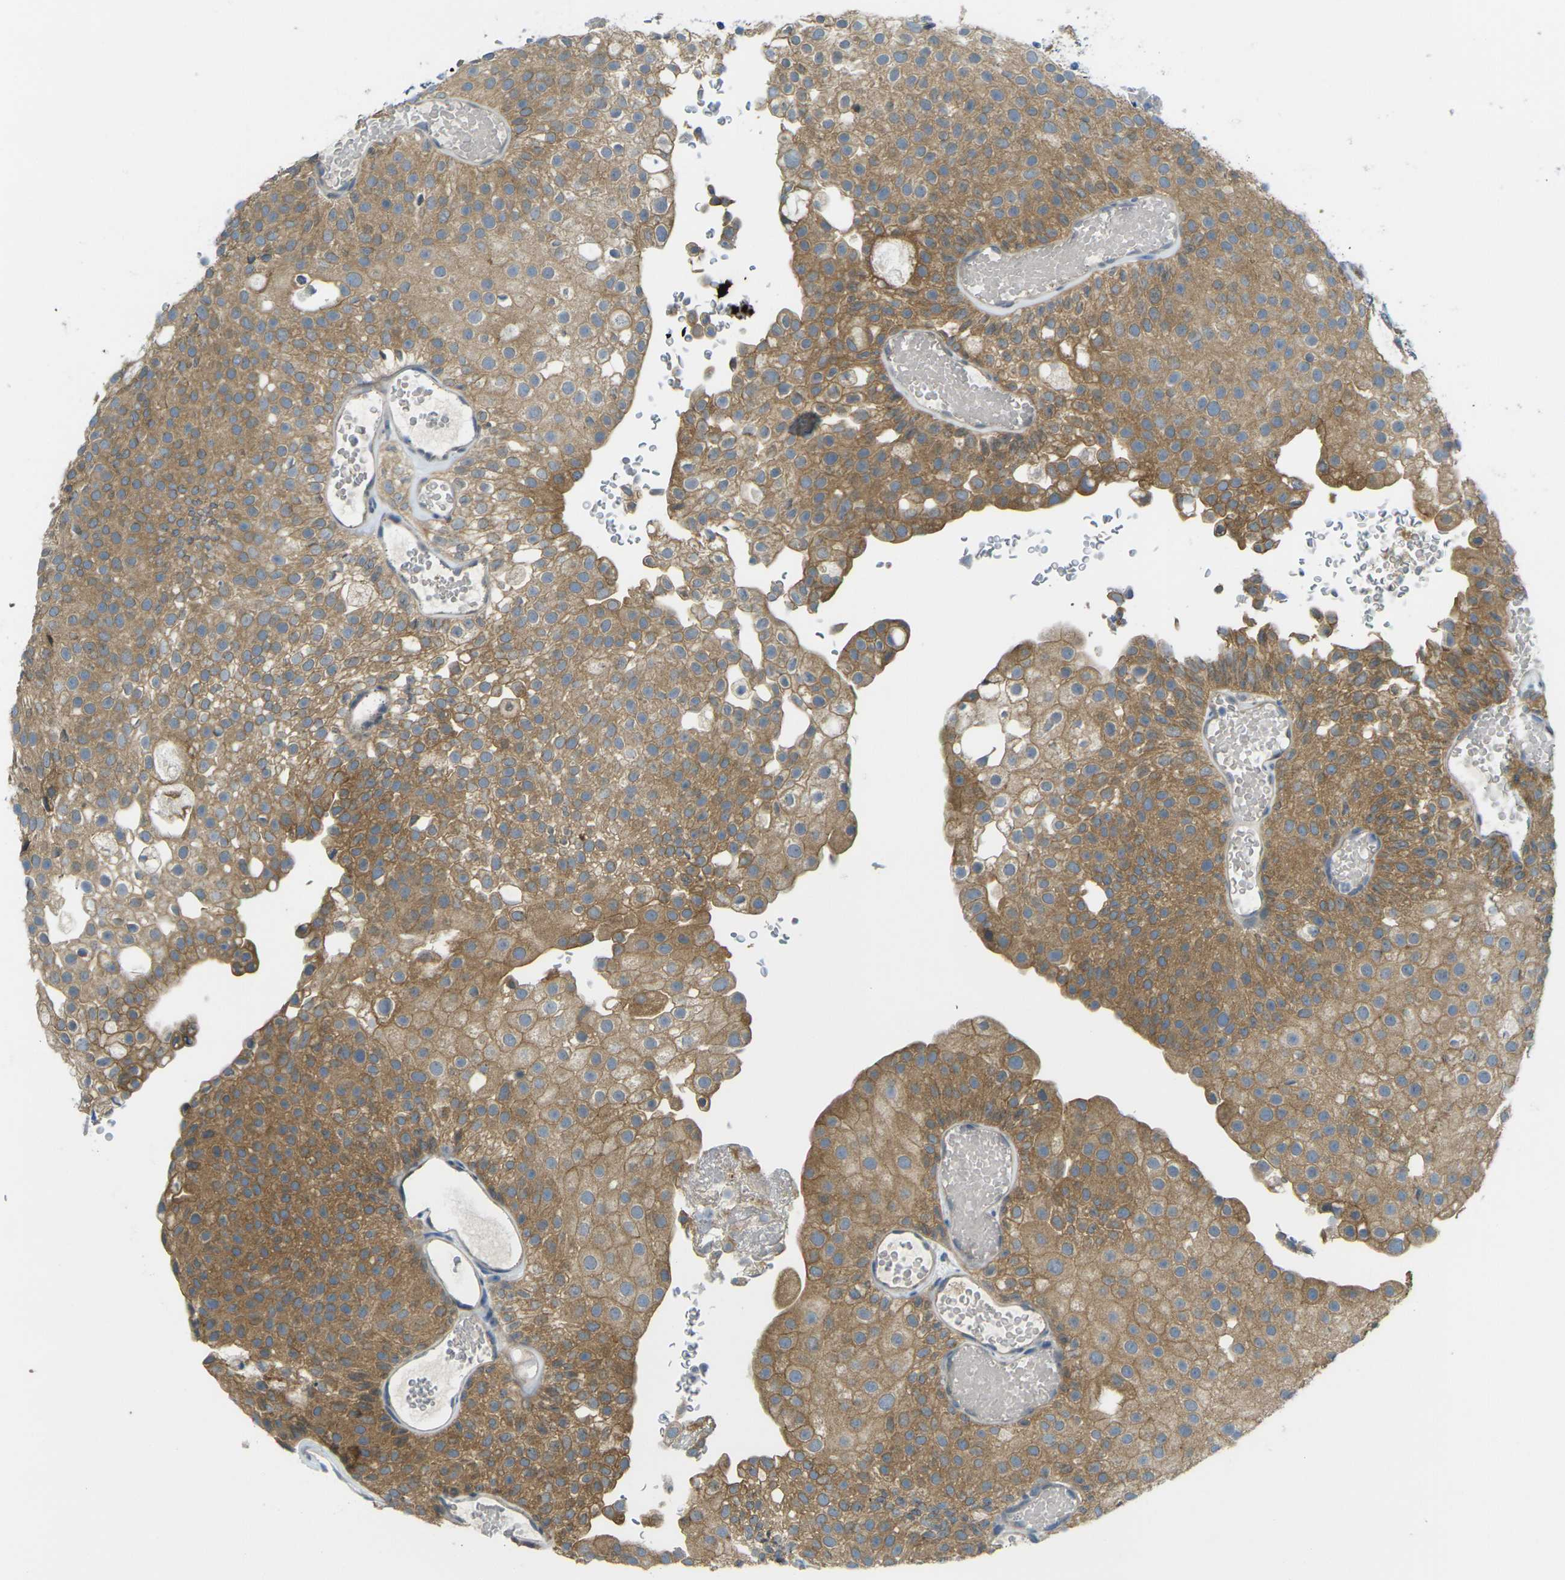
{"staining": {"intensity": "moderate", "quantity": ">75%", "location": "cytoplasmic/membranous"}, "tissue": "urothelial cancer", "cell_type": "Tumor cells", "image_type": "cancer", "snomed": [{"axis": "morphology", "description": "Urothelial carcinoma, Low grade"}, {"axis": "topography", "description": "Urinary bladder"}], "caption": "Urothelial carcinoma (low-grade) was stained to show a protein in brown. There is medium levels of moderate cytoplasmic/membranous staining in about >75% of tumor cells. (DAB IHC with brightfield microscopy, high magnification).", "gene": "RHBDD1", "patient": {"sex": "male", "age": 78}}